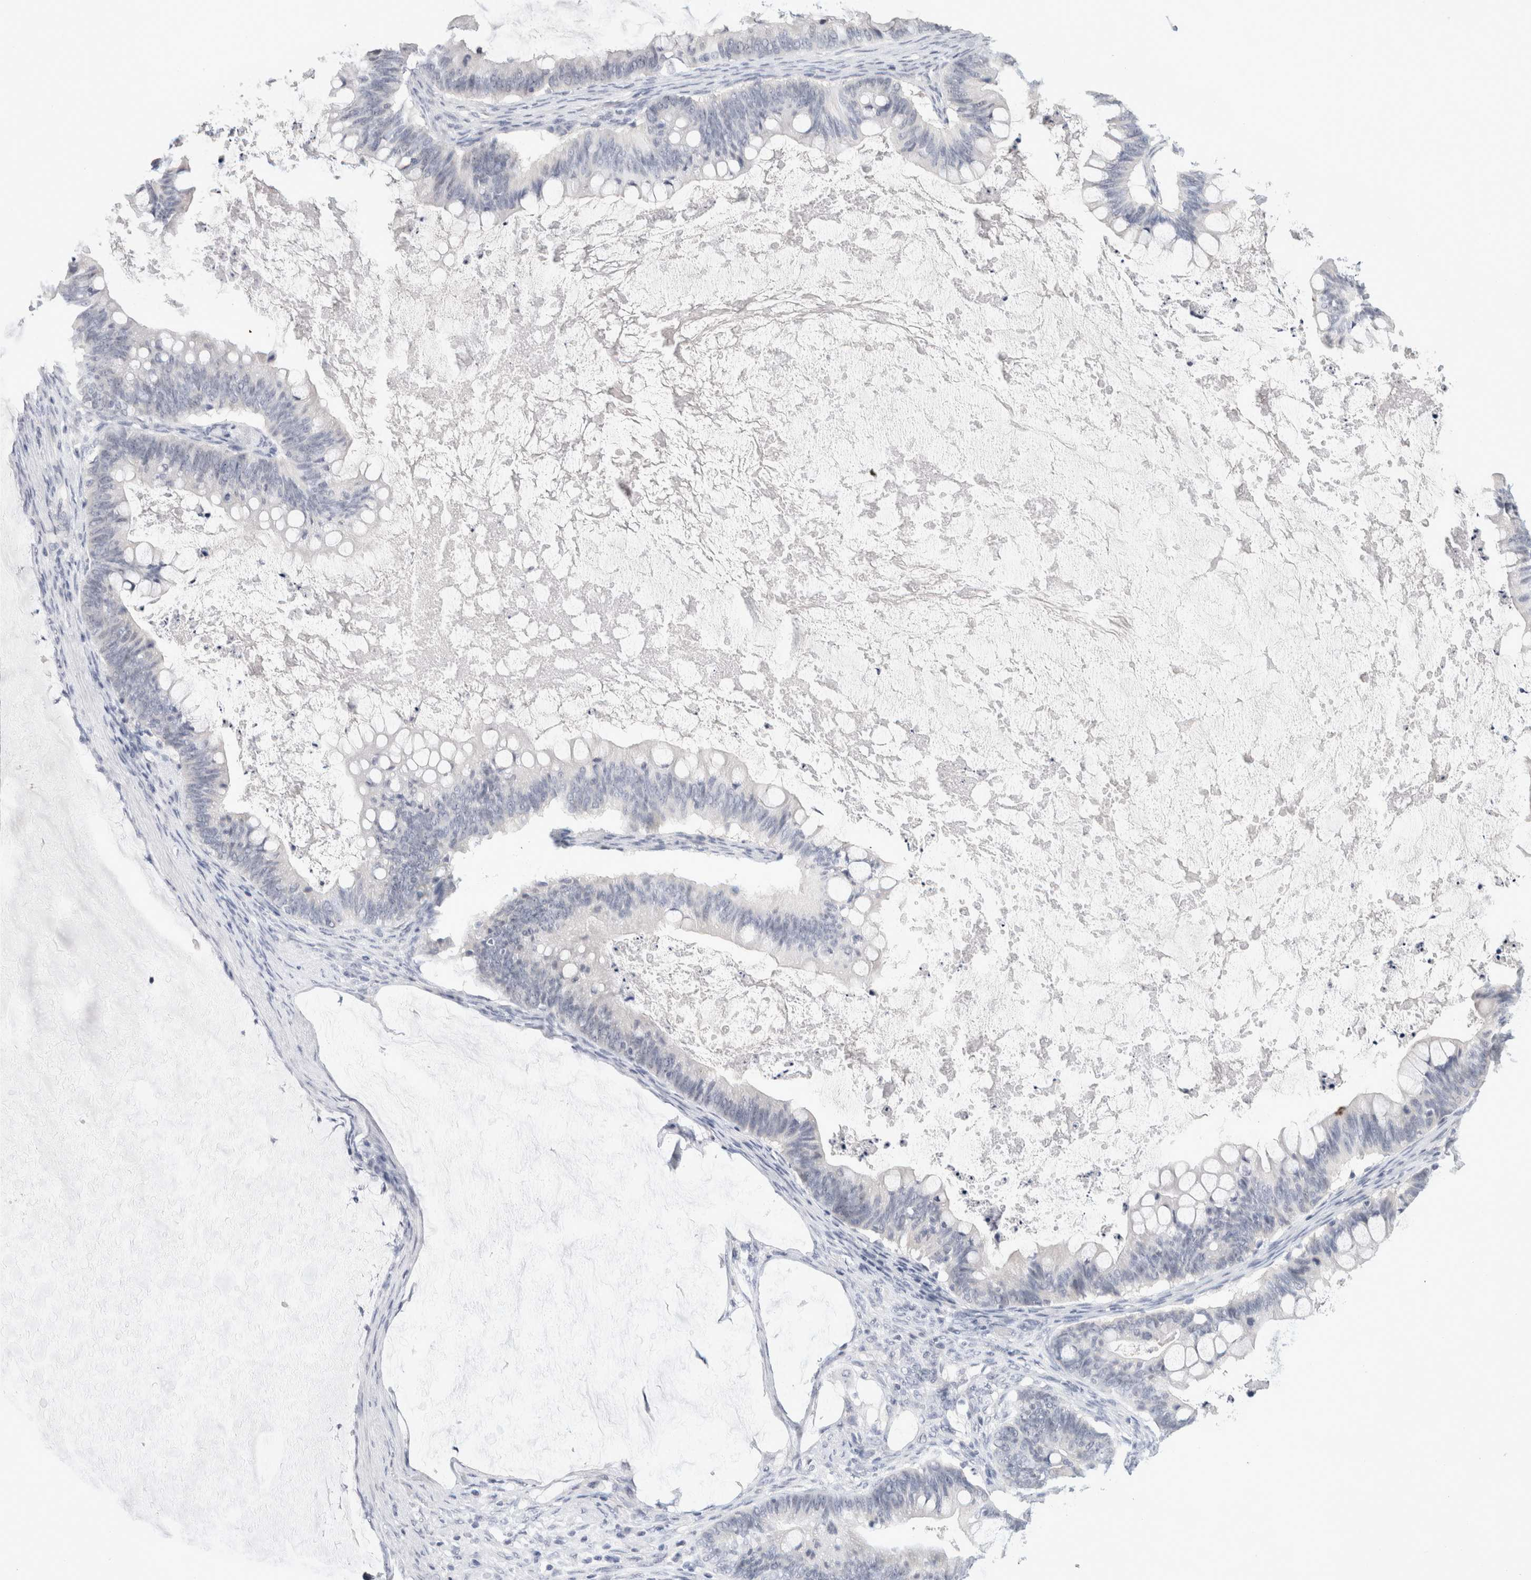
{"staining": {"intensity": "negative", "quantity": "none", "location": "none"}, "tissue": "ovarian cancer", "cell_type": "Tumor cells", "image_type": "cancer", "snomed": [{"axis": "morphology", "description": "Cystadenocarcinoma, mucinous, NOS"}, {"axis": "topography", "description": "Ovary"}], "caption": "Micrograph shows no protein staining in tumor cells of ovarian cancer (mucinous cystadenocarcinoma) tissue.", "gene": "TONSL", "patient": {"sex": "female", "age": 61}}